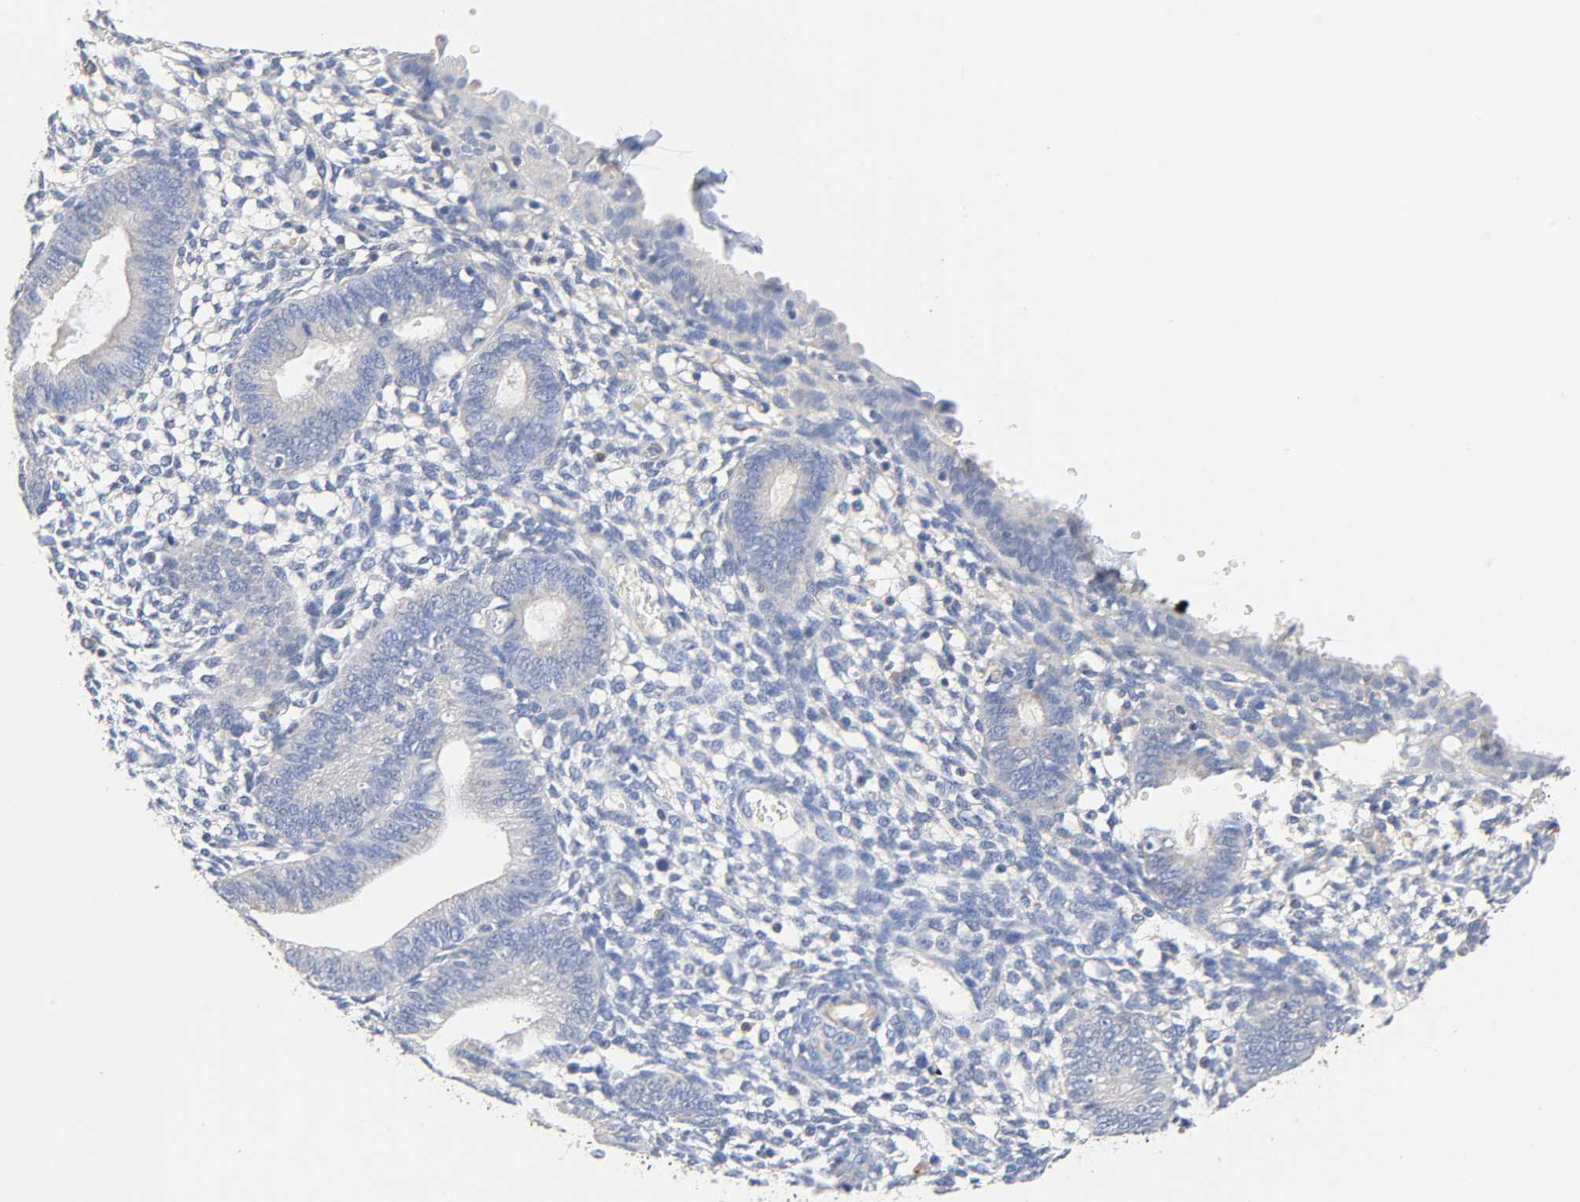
{"staining": {"intensity": "negative", "quantity": "none", "location": "none"}, "tissue": "endometrium", "cell_type": "Cells in endometrial stroma", "image_type": "normal", "snomed": [{"axis": "morphology", "description": "Normal tissue, NOS"}, {"axis": "topography", "description": "Endometrium"}], "caption": "IHC histopathology image of normal human endometrium stained for a protein (brown), which demonstrates no positivity in cells in endometrial stroma.", "gene": "MALT1", "patient": {"sex": "female", "age": 61}}